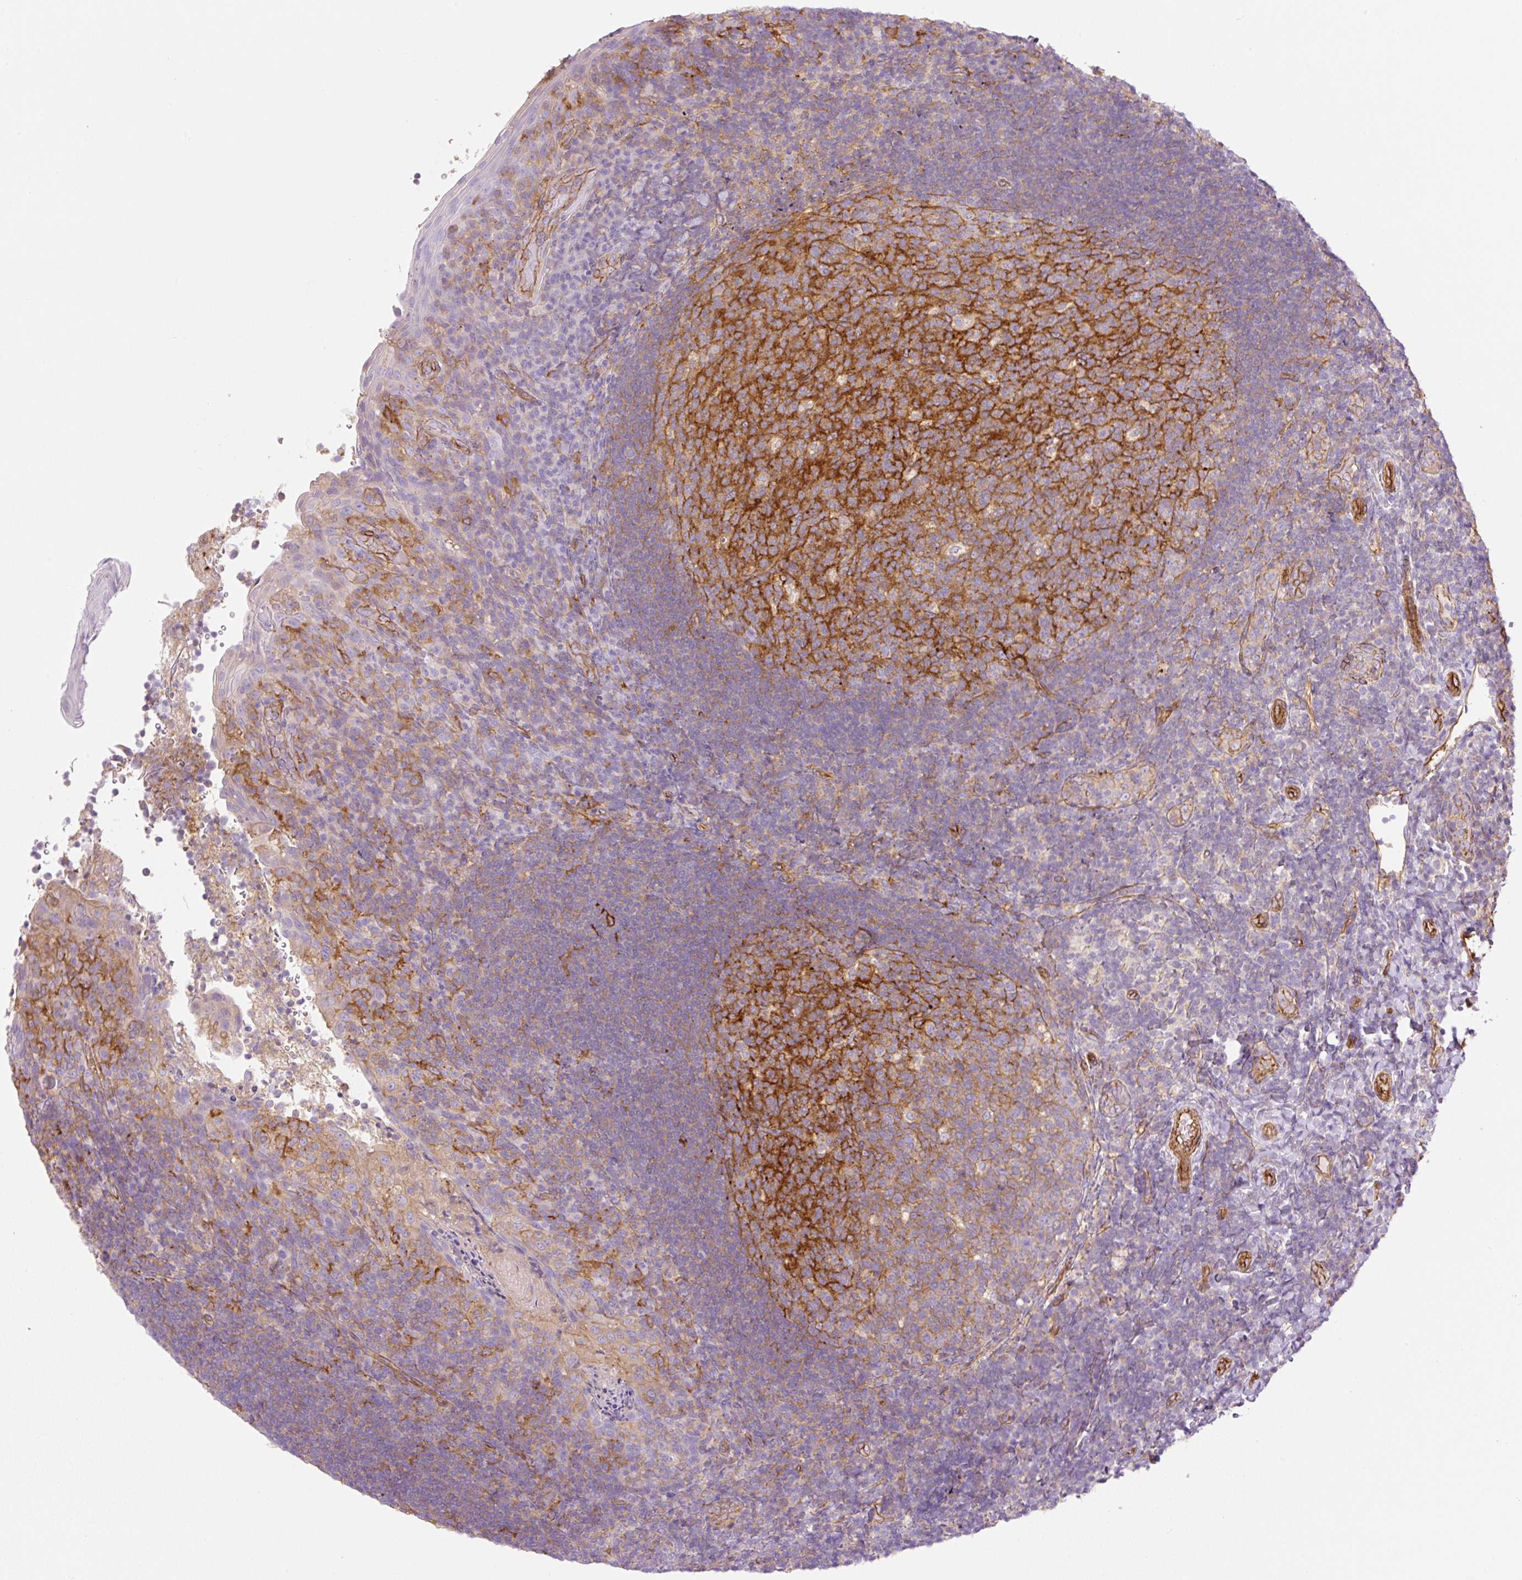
{"staining": {"intensity": "moderate", "quantity": "25%-75%", "location": "cytoplasmic/membranous"}, "tissue": "tonsil", "cell_type": "Germinal center cells", "image_type": "normal", "snomed": [{"axis": "morphology", "description": "Normal tissue, NOS"}, {"axis": "topography", "description": "Tonsil"}], "caption": "Approximately 25%-75% of germinal center cells in benign human tonsil display moderate cytoplasmic/membranous protein positivity as visualized by brown immunohistochemical staining.", "gene": "EHD1", "patient": {"sex": "female", "age": 10}}